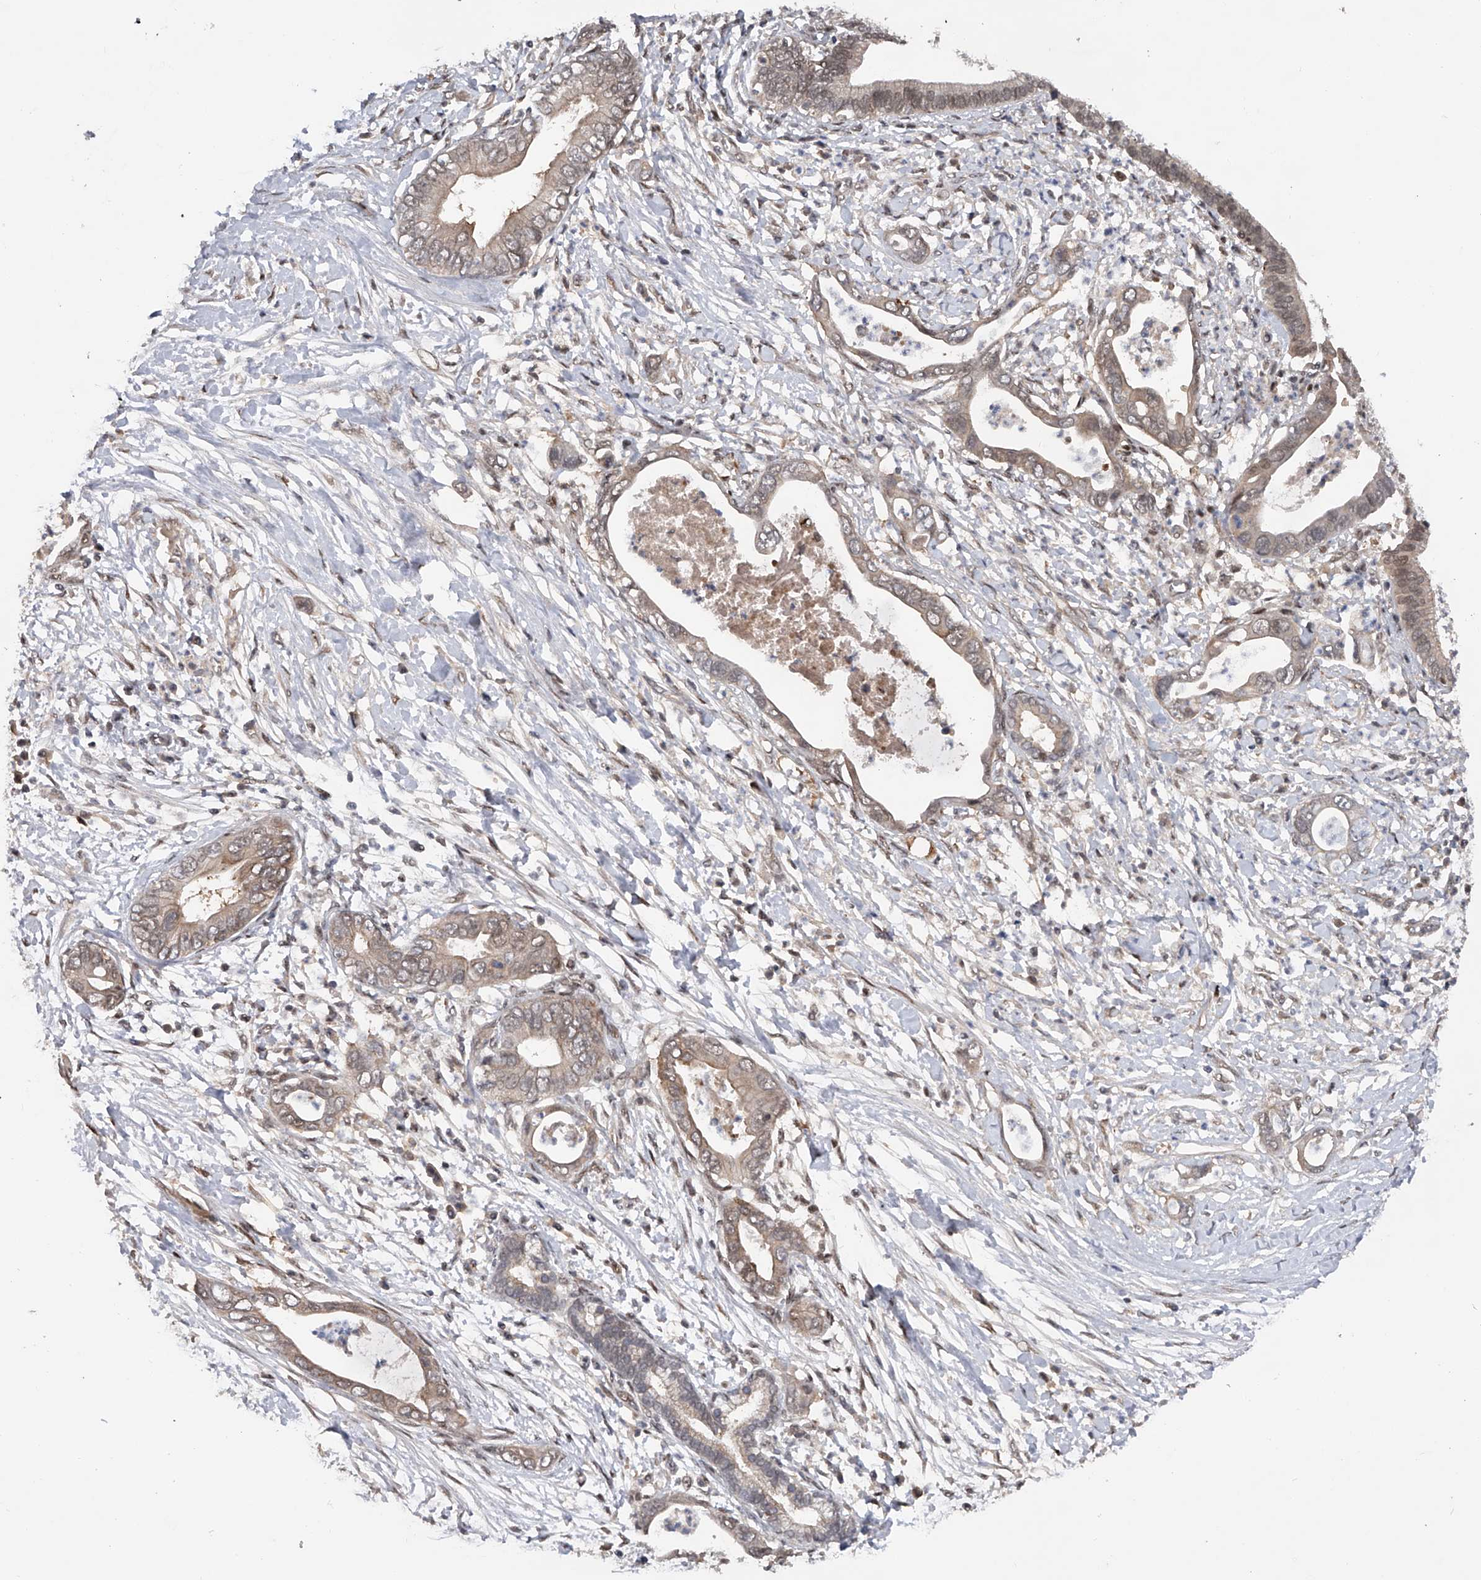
{"staining": {"intensity": "weak", "quantity": "25%-75%", "location": "cytoplasmic/membranous"}, "tissue": "pancreatic cancer", "cell_type": "Tumor cells", "image_type": "cancer", "snomed": [{"axis": "morphology", "description": "Adenocarcinoma, NOS"}, {"axis": "topography", "description": "Pancreas"}], "caption": "This is an image of immunohistochemistry (IHC) staining of adenocarcinoma (pancreatic), which shows weak positivity in the cytoplasmic/membranous of tumor cells.", "gene": "RWDD2A", "patient": {"sex": "male", "age": 75}}